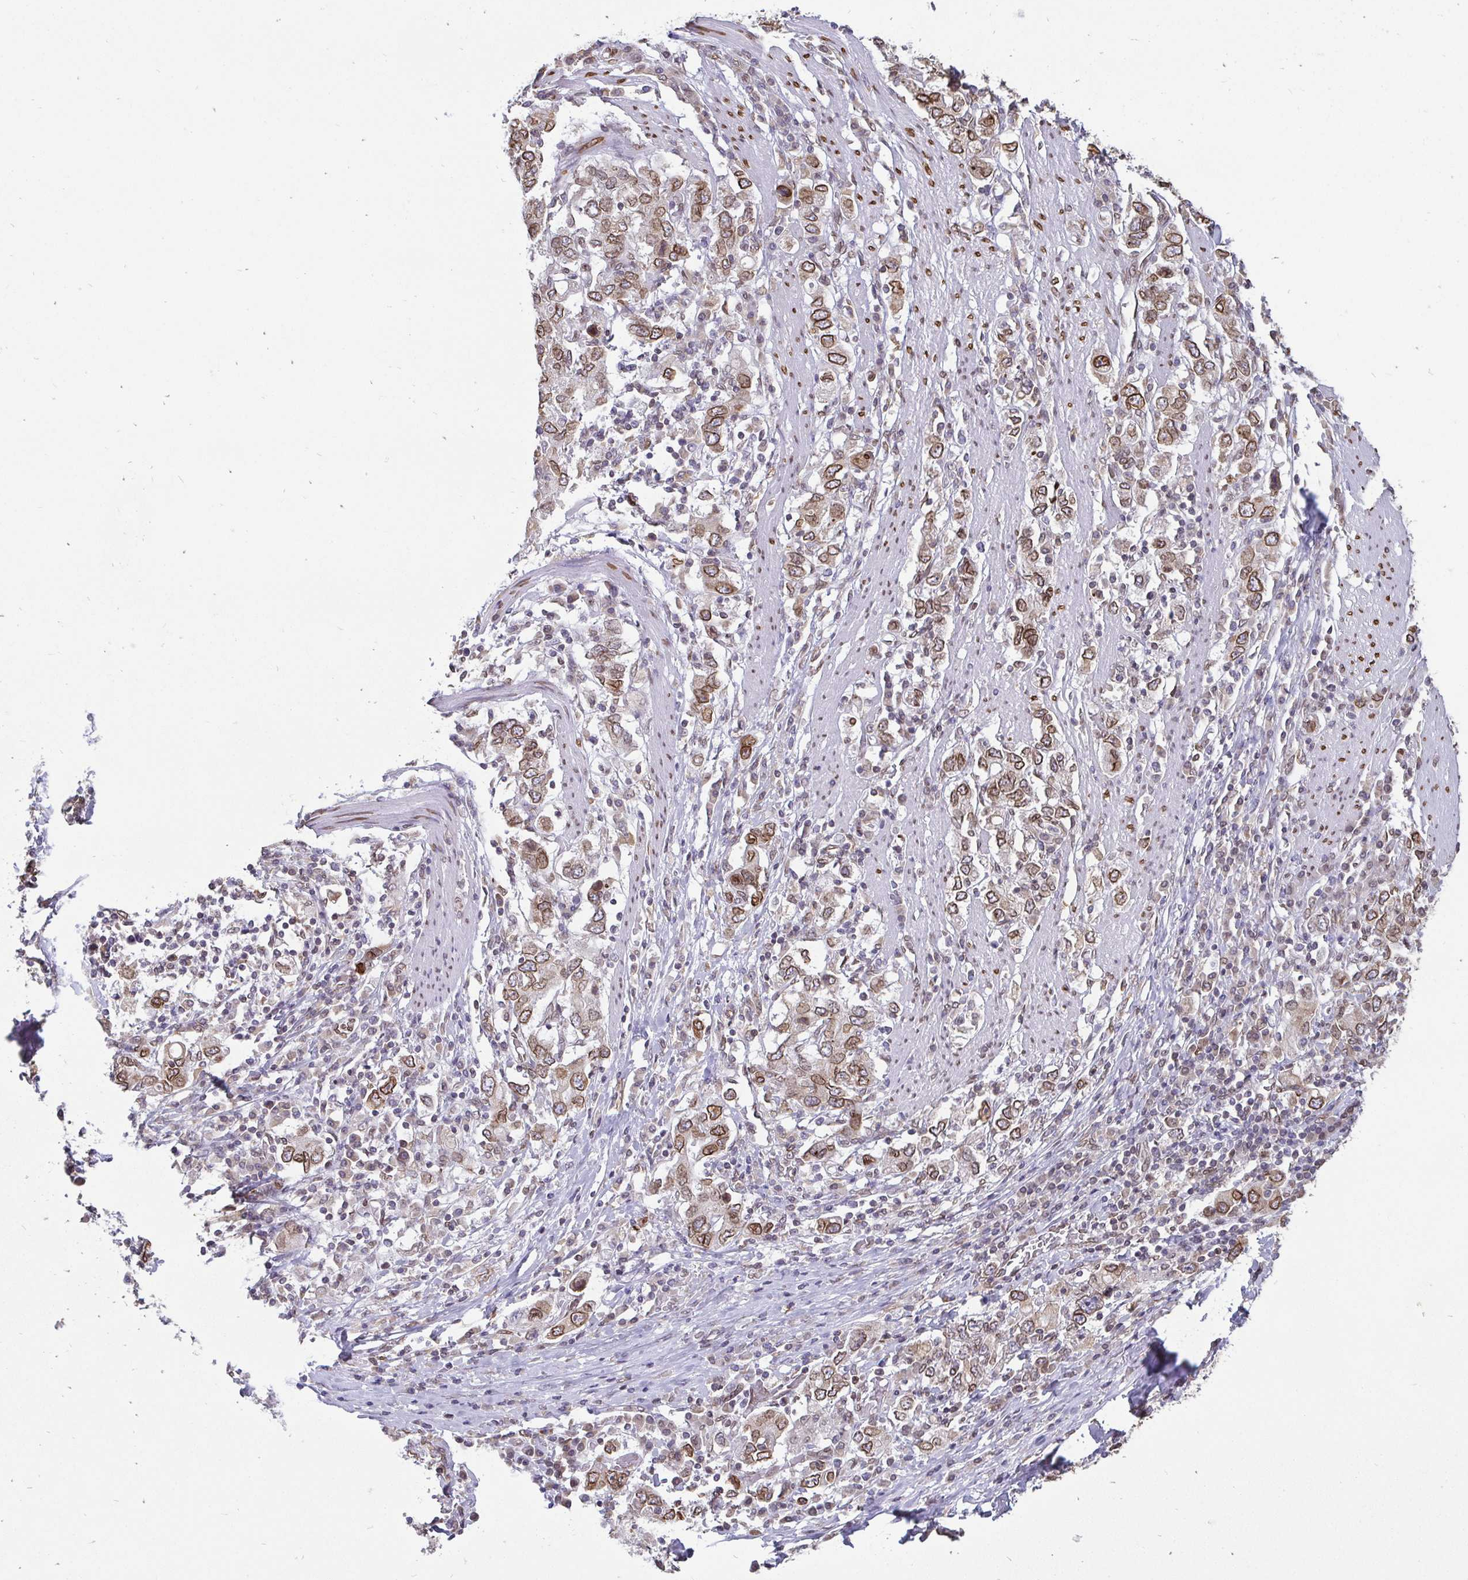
{"staining": {"intensity": "moderate", "quantity": ">75%", "location": "cytoplasmic/membranous,nuclear"}, "tissue": "stomach cancer", "cell_type": "Tumor cells", "image_type": "cancer", "snomed": [{"axis": "morphology", "description": "Adenocarcinoma, NOS"}, {"axis": "topography", "description": "Stomach, upper"}, {"axis": "topography", "description": "Stomach"}], "caption": "Stomach adenocarcinoma stained with IHC reveals moderate cytoplasmic/membranous and nuclear positivity in approximately >75% of tumor cells.", "gene": "EMD", "patient": {"sex": "male", "age": 62}}